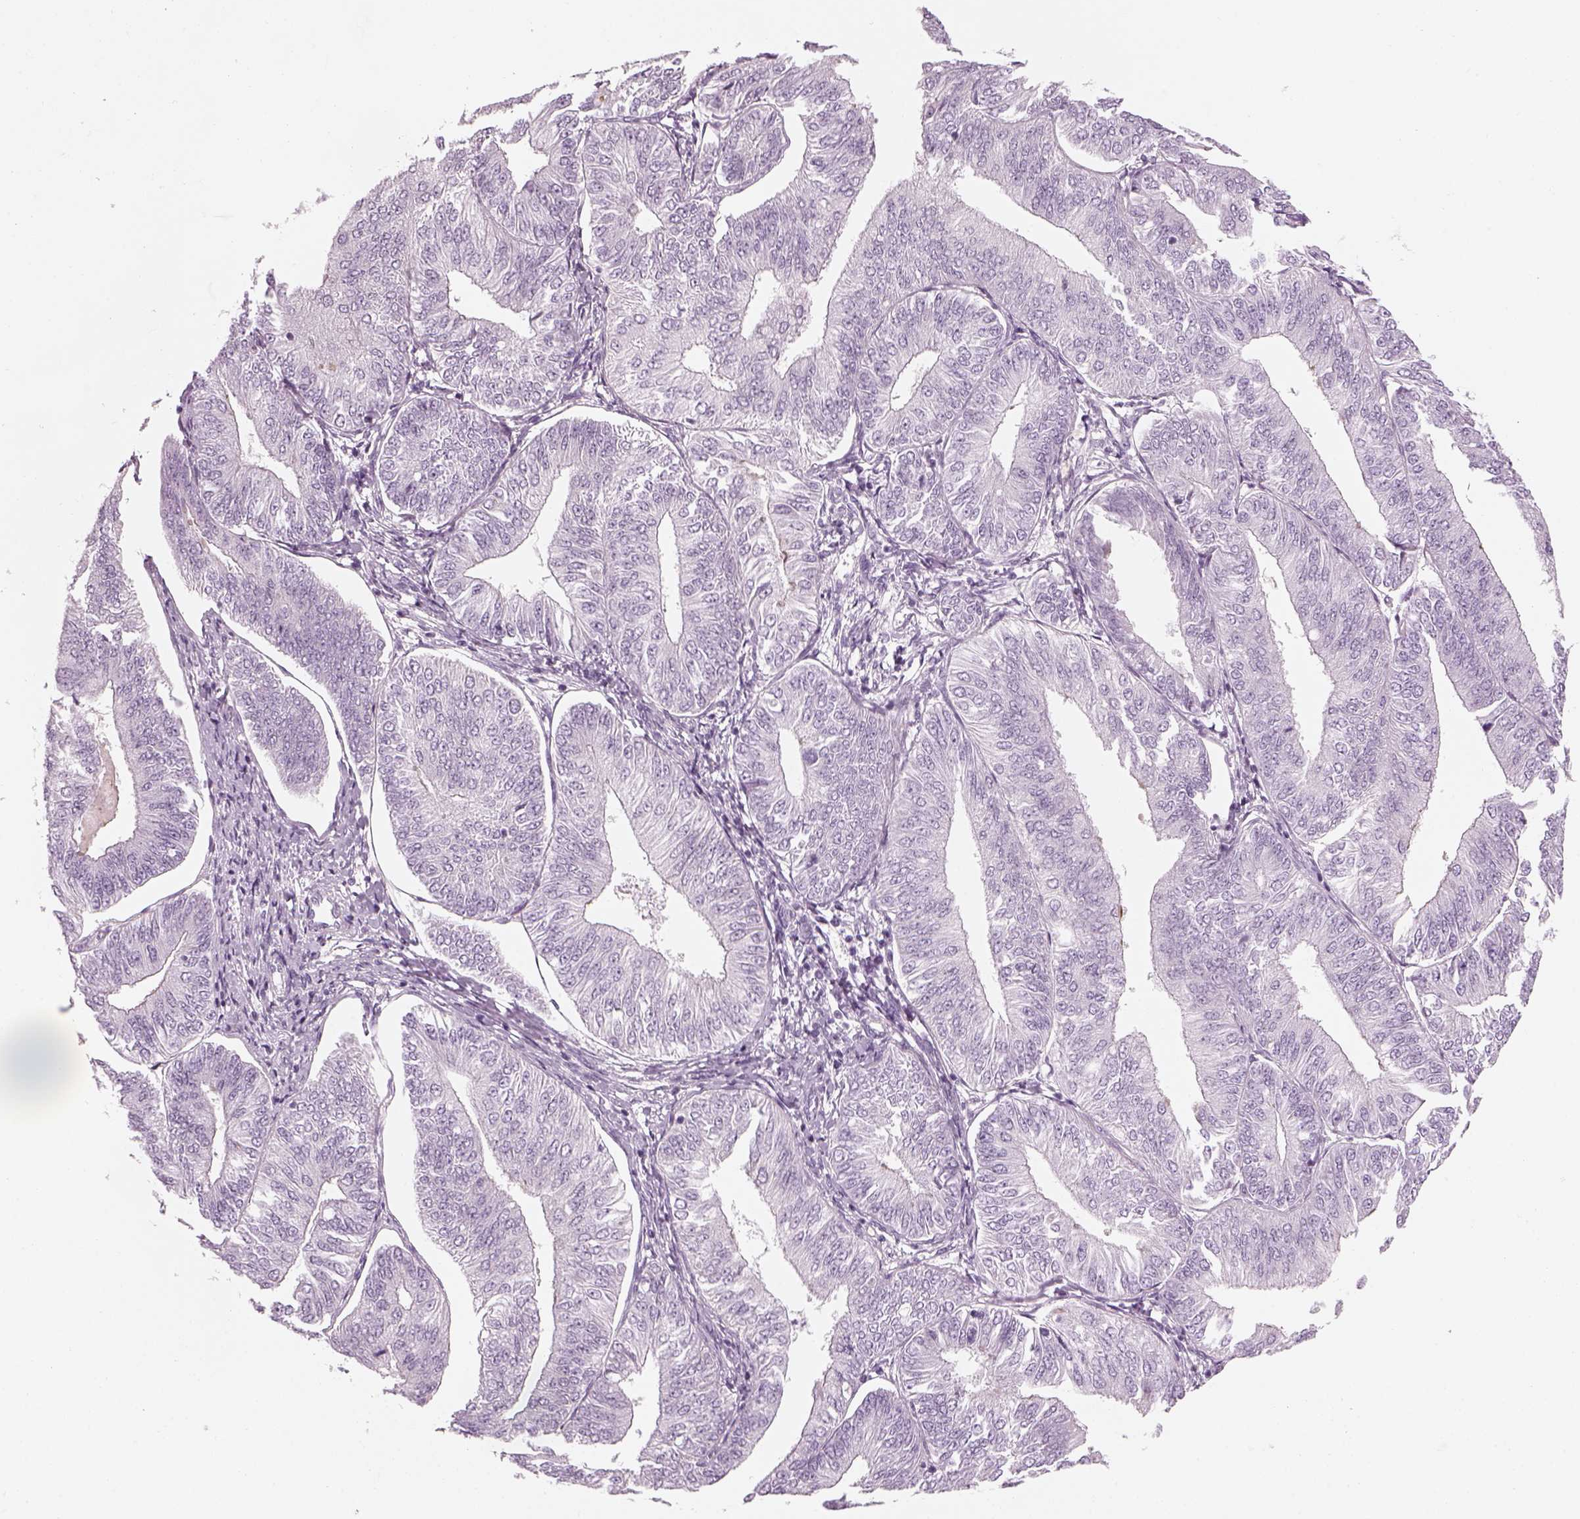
{"staining": {"intensity": "negative", "quantity": "none", "location": "none"}, "tissue": "endometrial cancer", "cell_type": "Tumor cells", "image_type": "cancer", "snomed": [{"axis": "morphology", "description": "Adenocarcinoma, NOS"}, {"axis": "topography", "description": "Endometrium"}], "caption": "Immunohistochemistry image of human endometrial cancer (adenocarcinoma) stained for a protein (brown), which exhibits no expression in tumor cells.", "gene": "GAS2L2", "patient": {"sex": "female", "age": 58}}